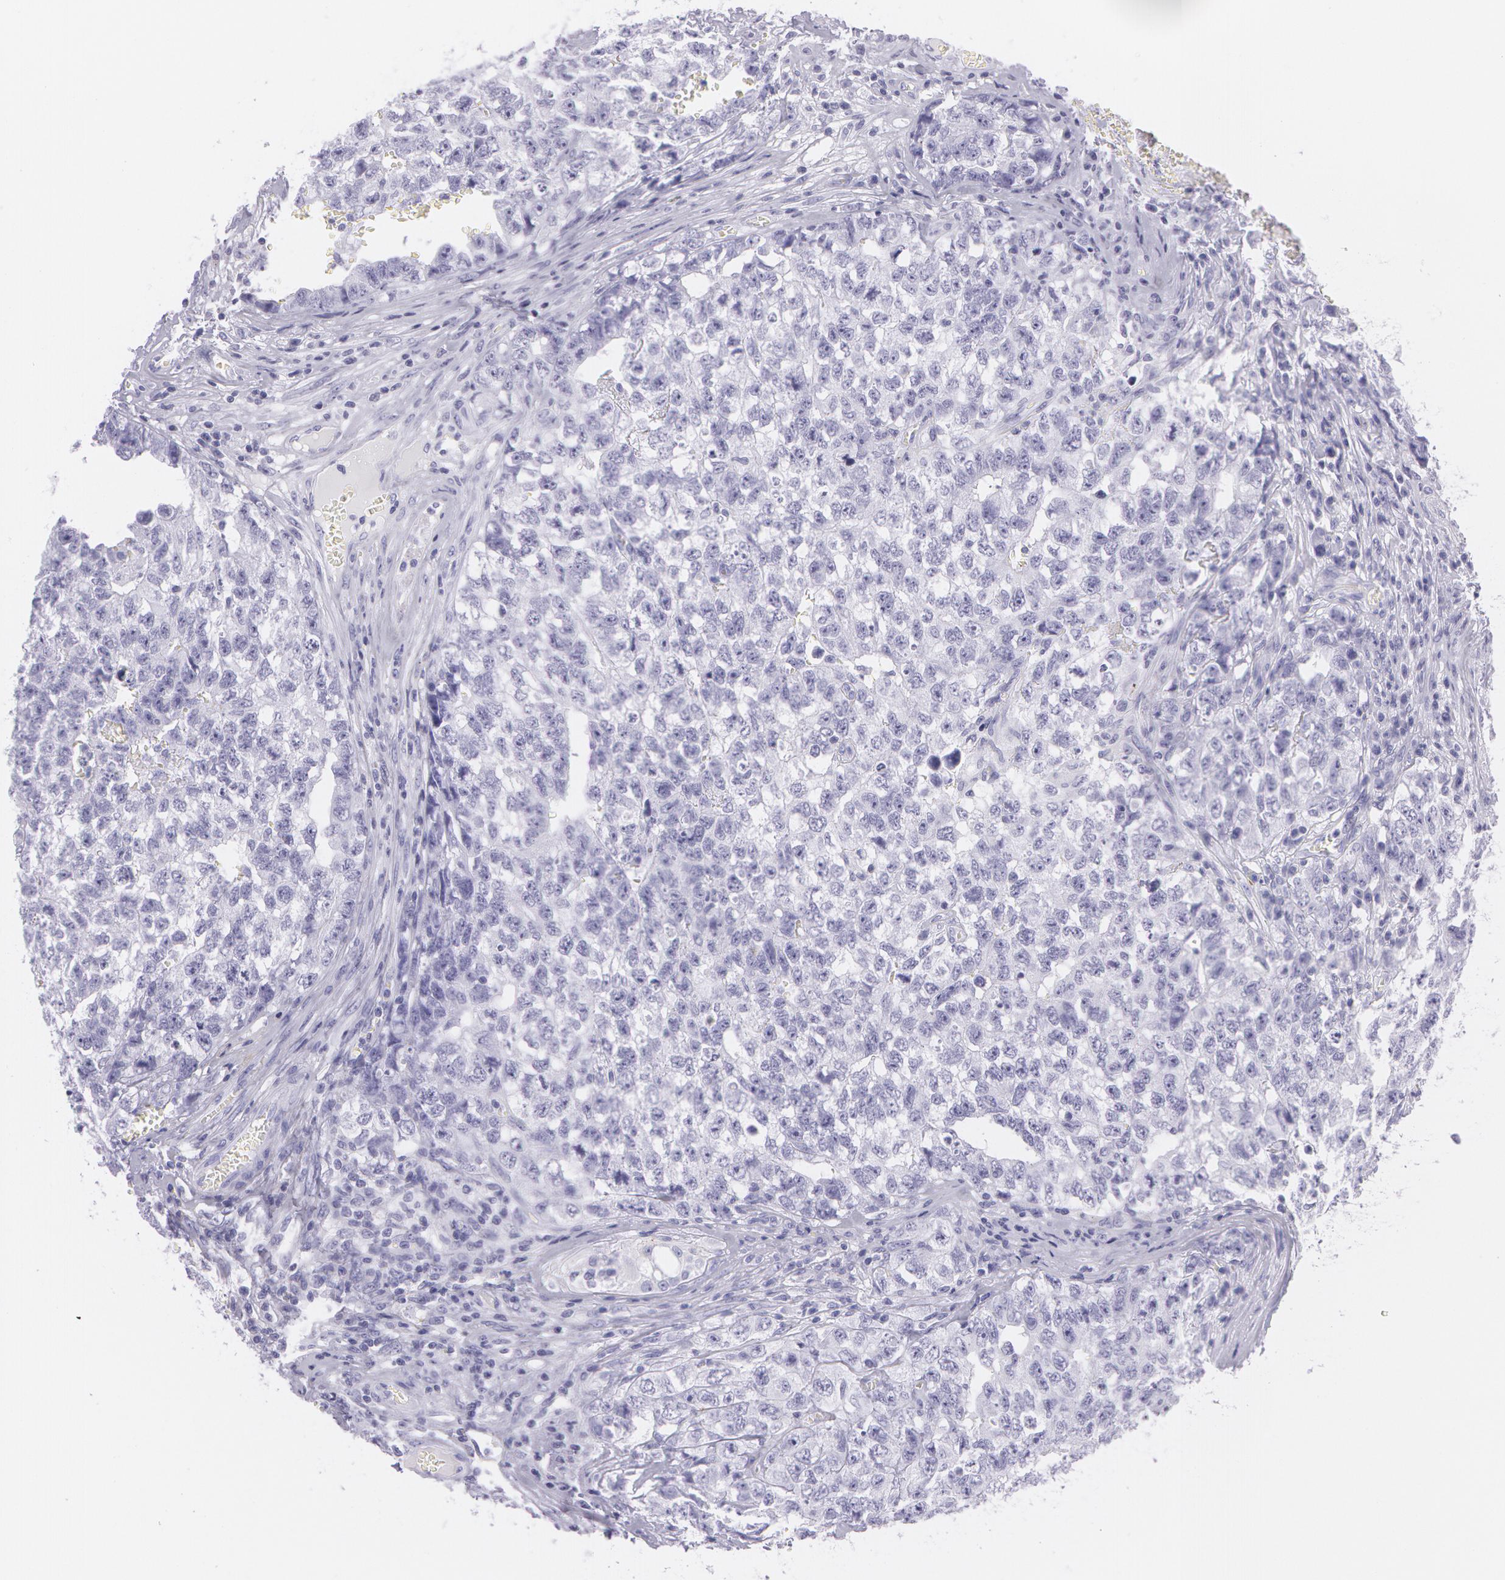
{"staining": {"intensity": "negative", "quantity": "none", "location": "none"}, "tissue": "testis cancer", "cell_type": "Tumor cells", "image_type": "cancer", "snomed": [{"axis": "morphology", "description": "Carcinoma, Embryonal, NOS"}, {"axis": "topography", "description": "Testis"}], "caption": "An immunohistochemistry (IHC) histopathology image of testis embryonal carcinoma is shown. There is no staining in tumor cells of testis embryonal carcinoma. (DAB (3,3'-diaminobenzidine) immunohistochemistry (IHC) with hematoxylin counter stain).", "gene": "SNCG", "patient": {"sex": "male", "age": 31}}